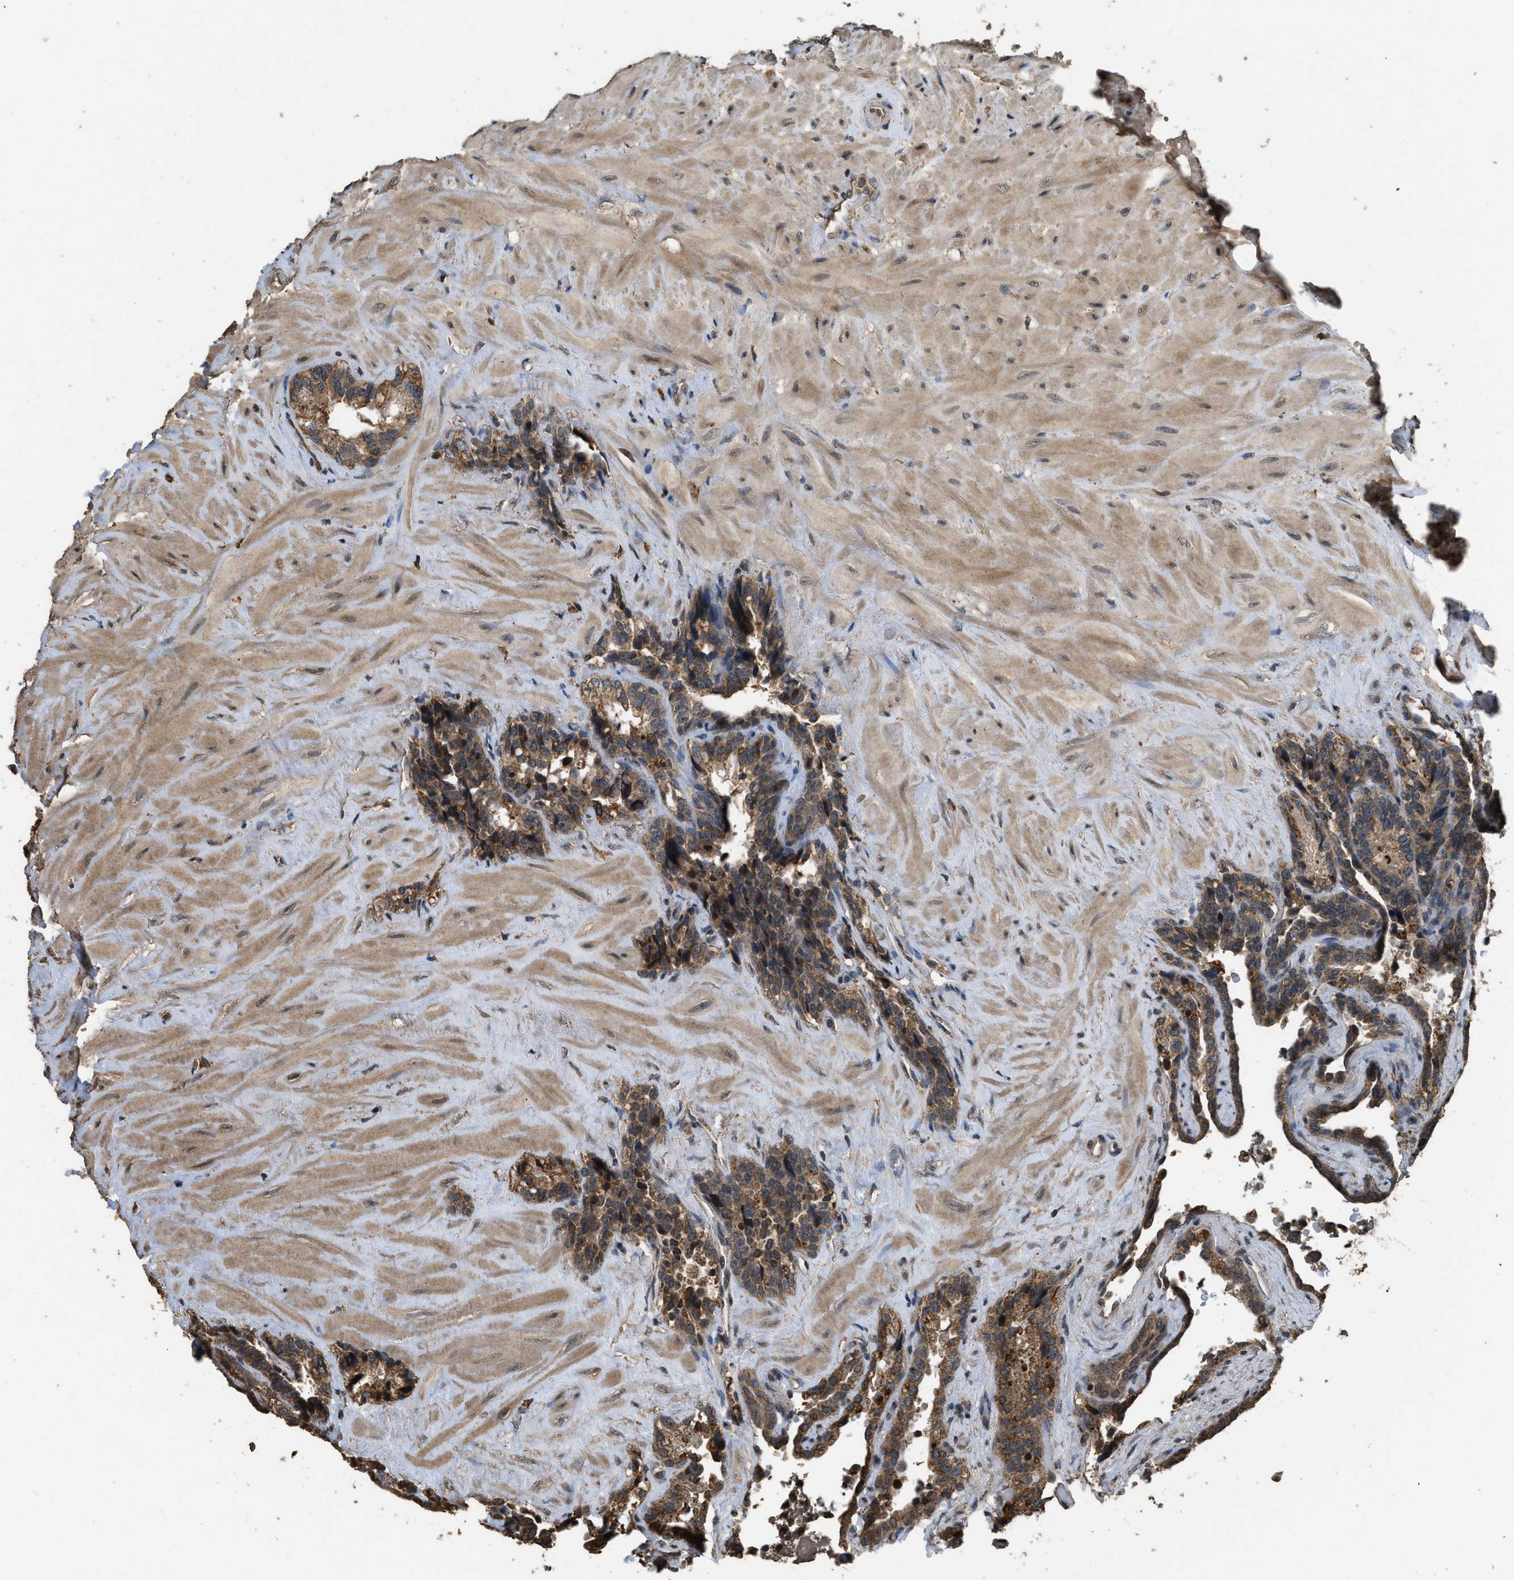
{"staining": {"intensity": "moderate", "quantity": ">75%", "location": "cytoplasmic/membranous"}, "tissue": "seminal vesicle", "cell_type": "Glandular cells", "image_type": "normal", "snomed": [{"axis": "morphology", "description": "Normal tissue, NOS"}, {"axis": "topography", "description": "Seminal veicle"}], "caption": "Approximately >75% of glandular cells in unremarkable seminal vesicle display moderate cytoplasmic/membranous protein positivity as visualized by brown immunohistochemical staining.", "gene": "DENND6B", "patient": {"sex": "male", "age": 68}}